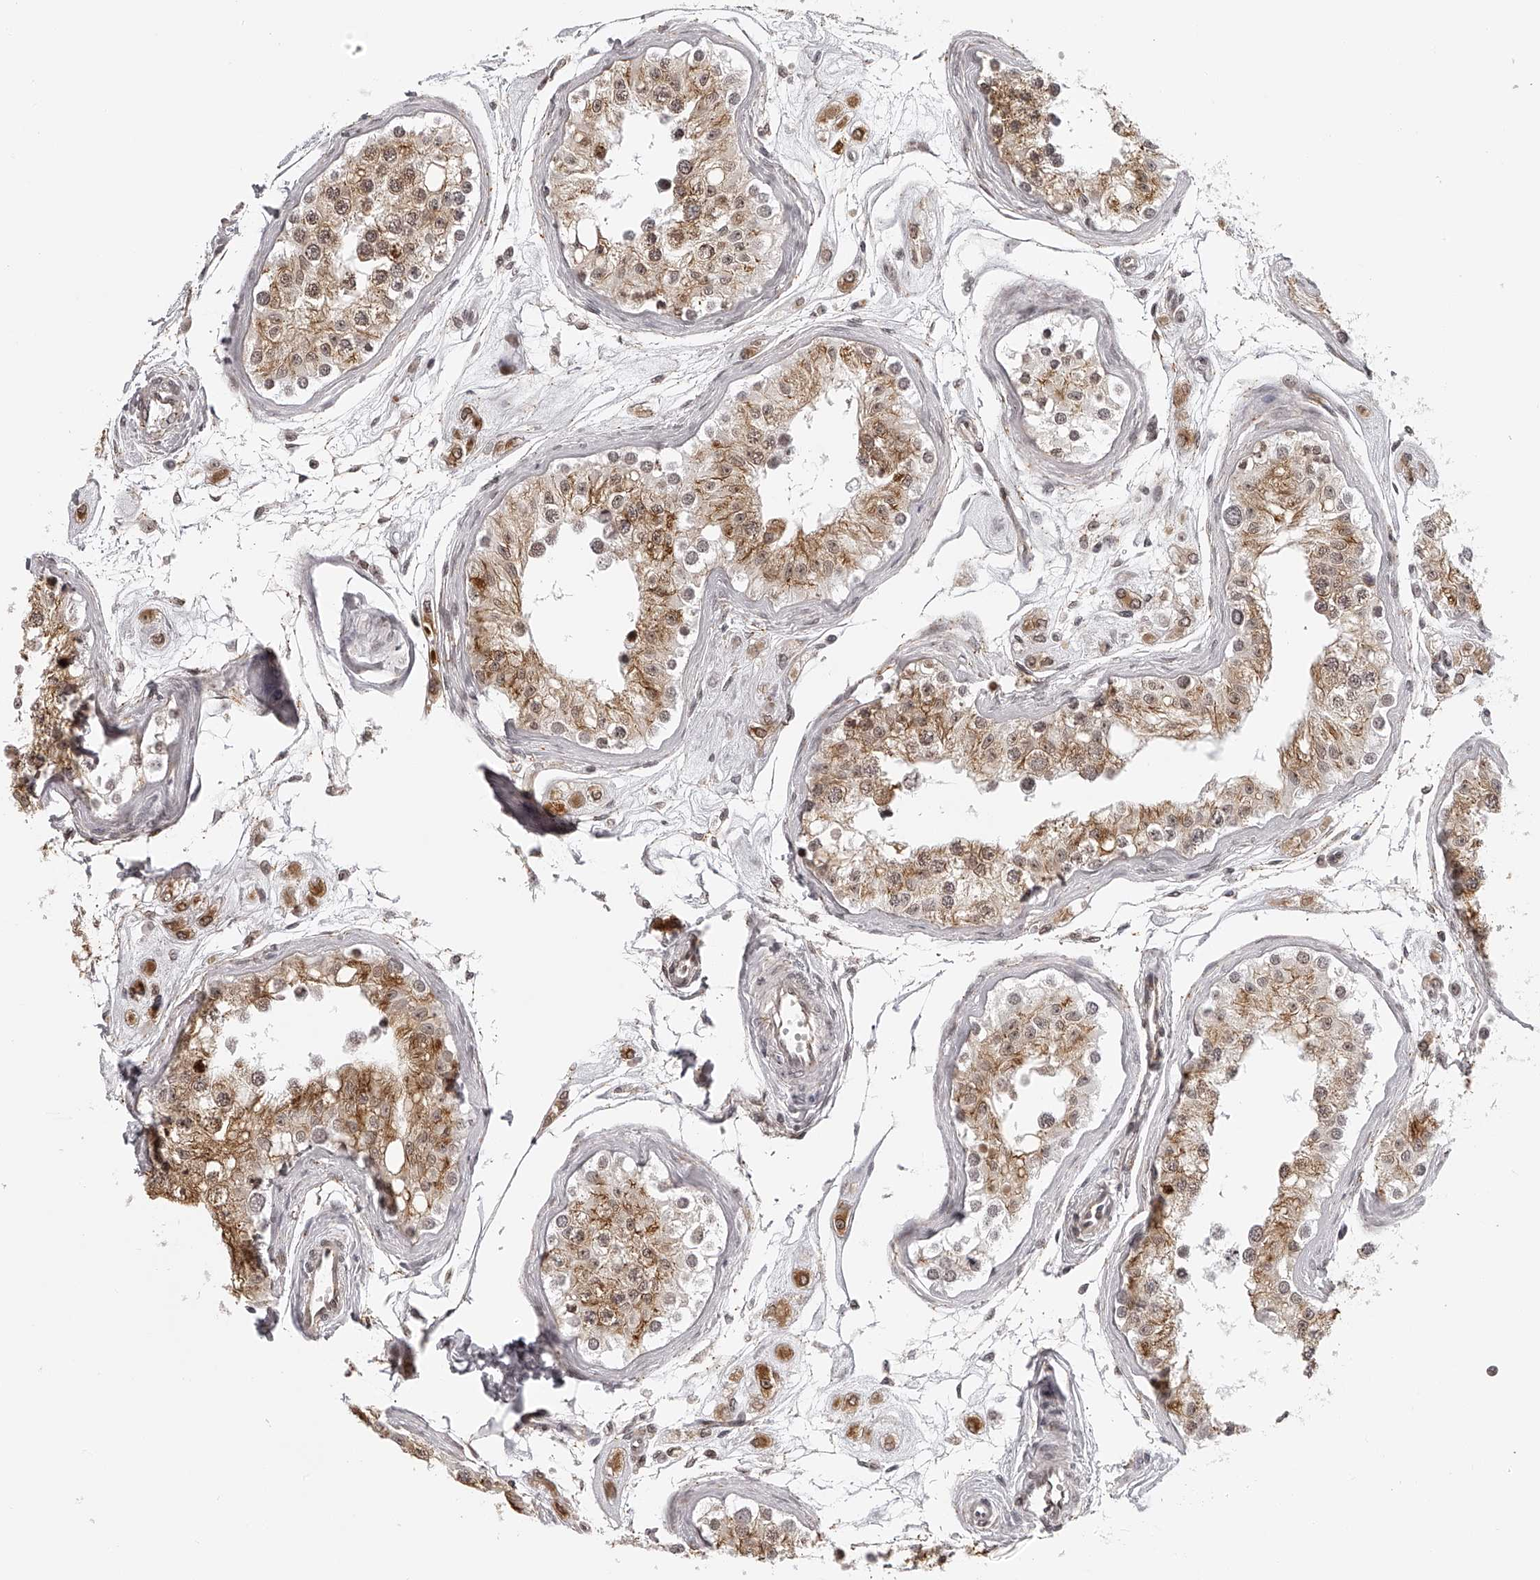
{"staining": {"intensity": "moderate", "quantity": ">75%", "location": "cytoplasmic/membranous,nuclear"}, "tissue": "testis", "cell_type": "Cells in seminiferous ducts", "image_type": "normal", "snomed": [{"axis": "morphology", "description": "Normal tissue, NOS"}, {"axis": "morphology", "description": "Adenocarcinoma, metastatic, NOS"}, {"axis": "topography", "description": "Testis"}], "caption": "The photomicrograph exhibits staining of unremarkable testis, revealing moderate cytoplasmic/membranous,nuclear protein positivity (brown color) within cells in seminiferous ducts.", "gene": "ODF2L", "patient": {"sex": "male", "age": 26}}